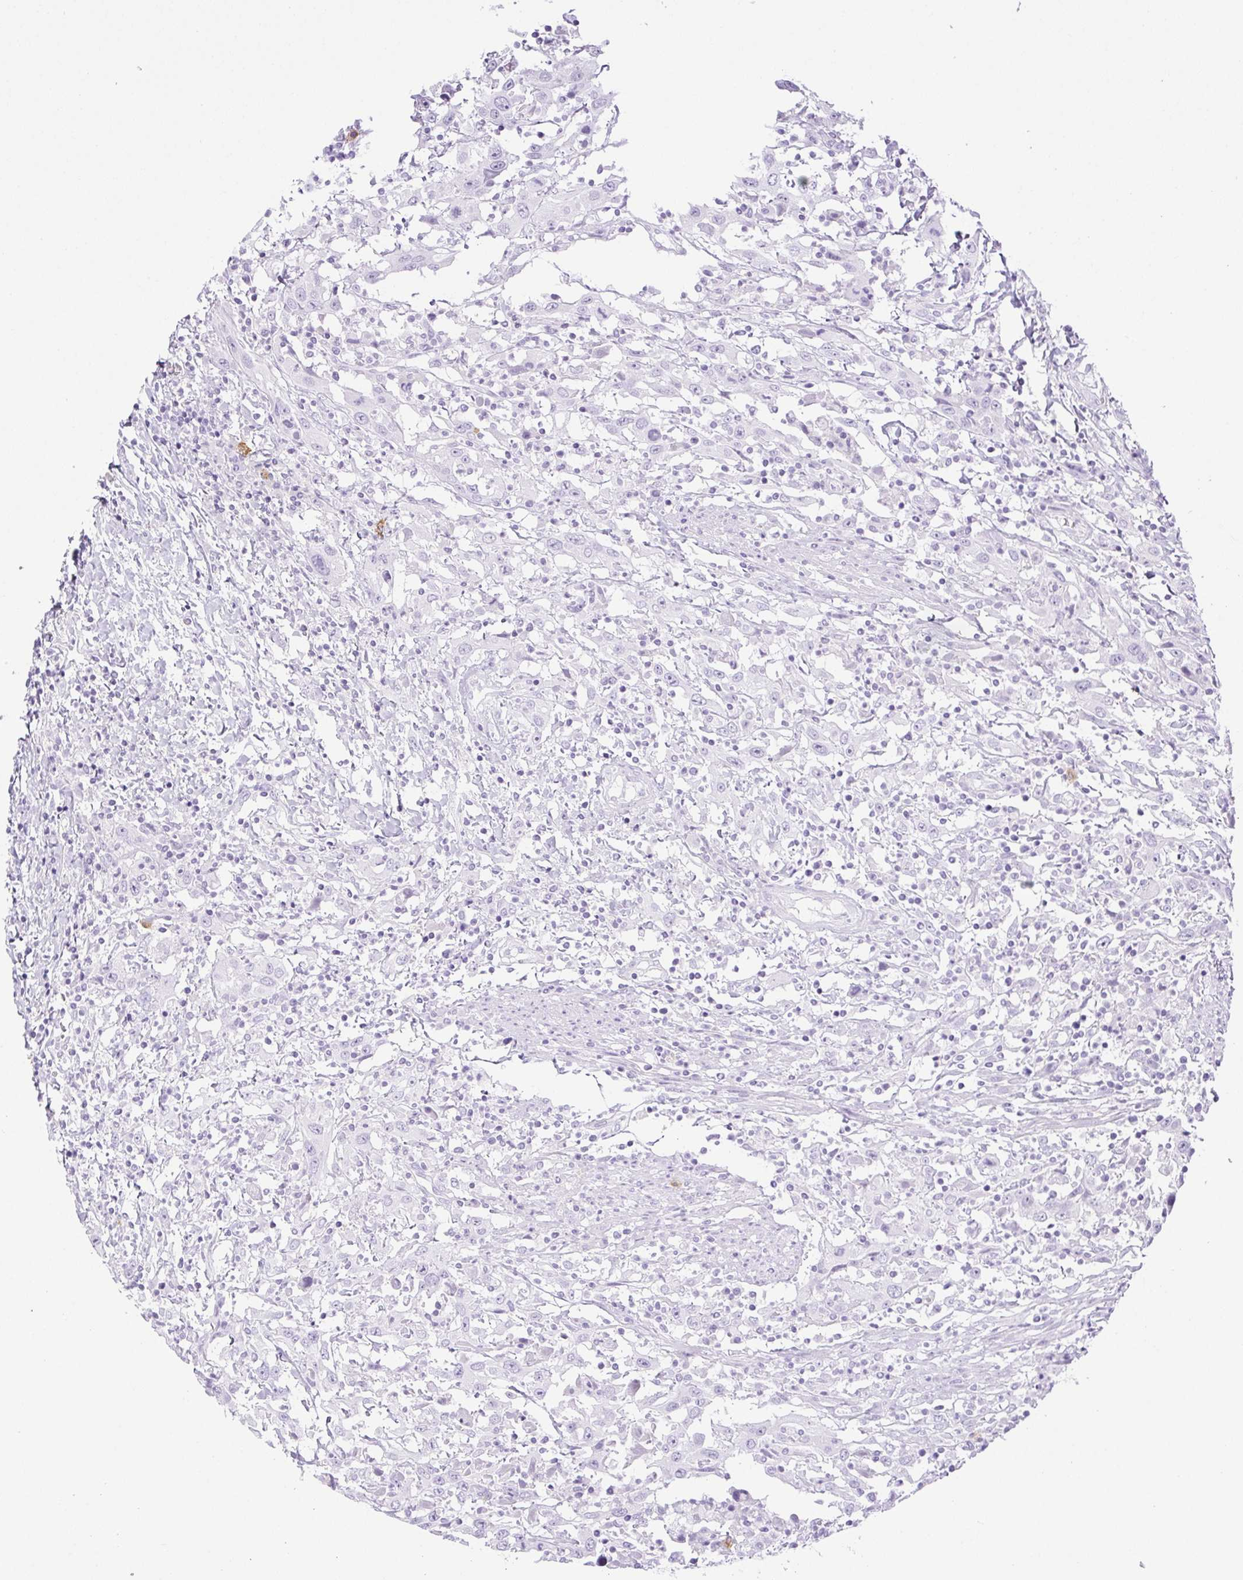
{"staining": {"intensity": "negative", "quantity": "none", "location": "none"}, "tissue": "urothelial cancer", "cell_type": "Tumor cells", "image_type": "cancer", "snomed": [{"axis": "morphology", "description": "Urothelial carcinoma, High grade"}, {"axis": "topography", "description": "Urinary bladder"}], "caption": "This is an immunohistochemistry (IHC) histopathology image of high-grade urothelial carcinoma. There is no positivity in tumor cells.", "gene": "PAPPA2", "patient": {"sex": "male", "age": 61}}